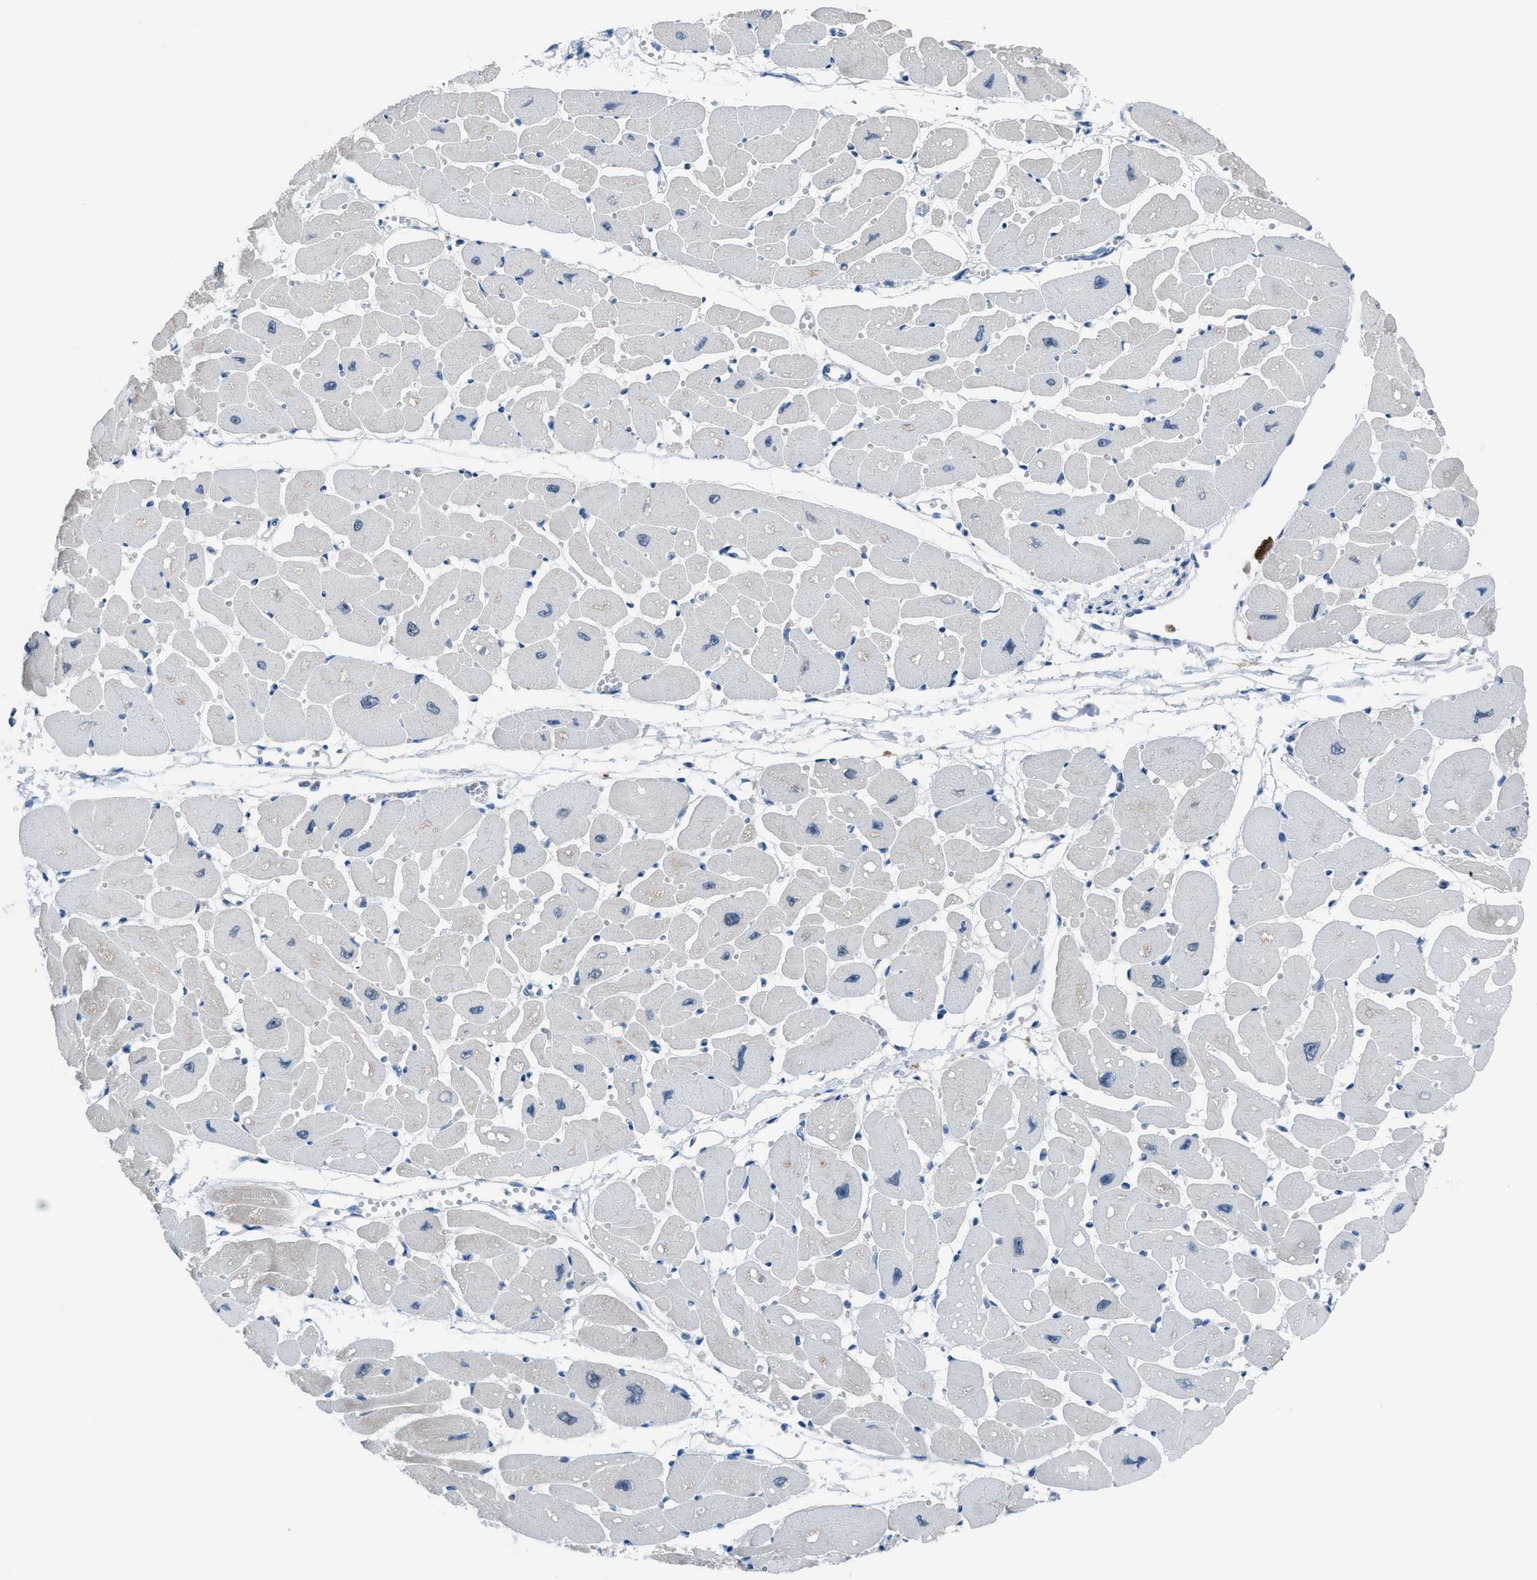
{"staining": {"intensity": "weak", "quantity": "<25%", "location": "cytoplasmic/membranous"}, "tissue": "heart muscle", "cell_type": "Cardiomyocytes", "image_type": "normal", "snomed": [{"axis": "morphology", "description": "Normal tissue, NOS"}, {"axis": "topography", "description": "Heart"}], "caption": "This is an immunohistochemistry histopathology image of normal heart muscle. There is no positivity in cardiomyocytes.", "gene": "ANAPC11", "patient": {"sex": "female", "age": 54}}